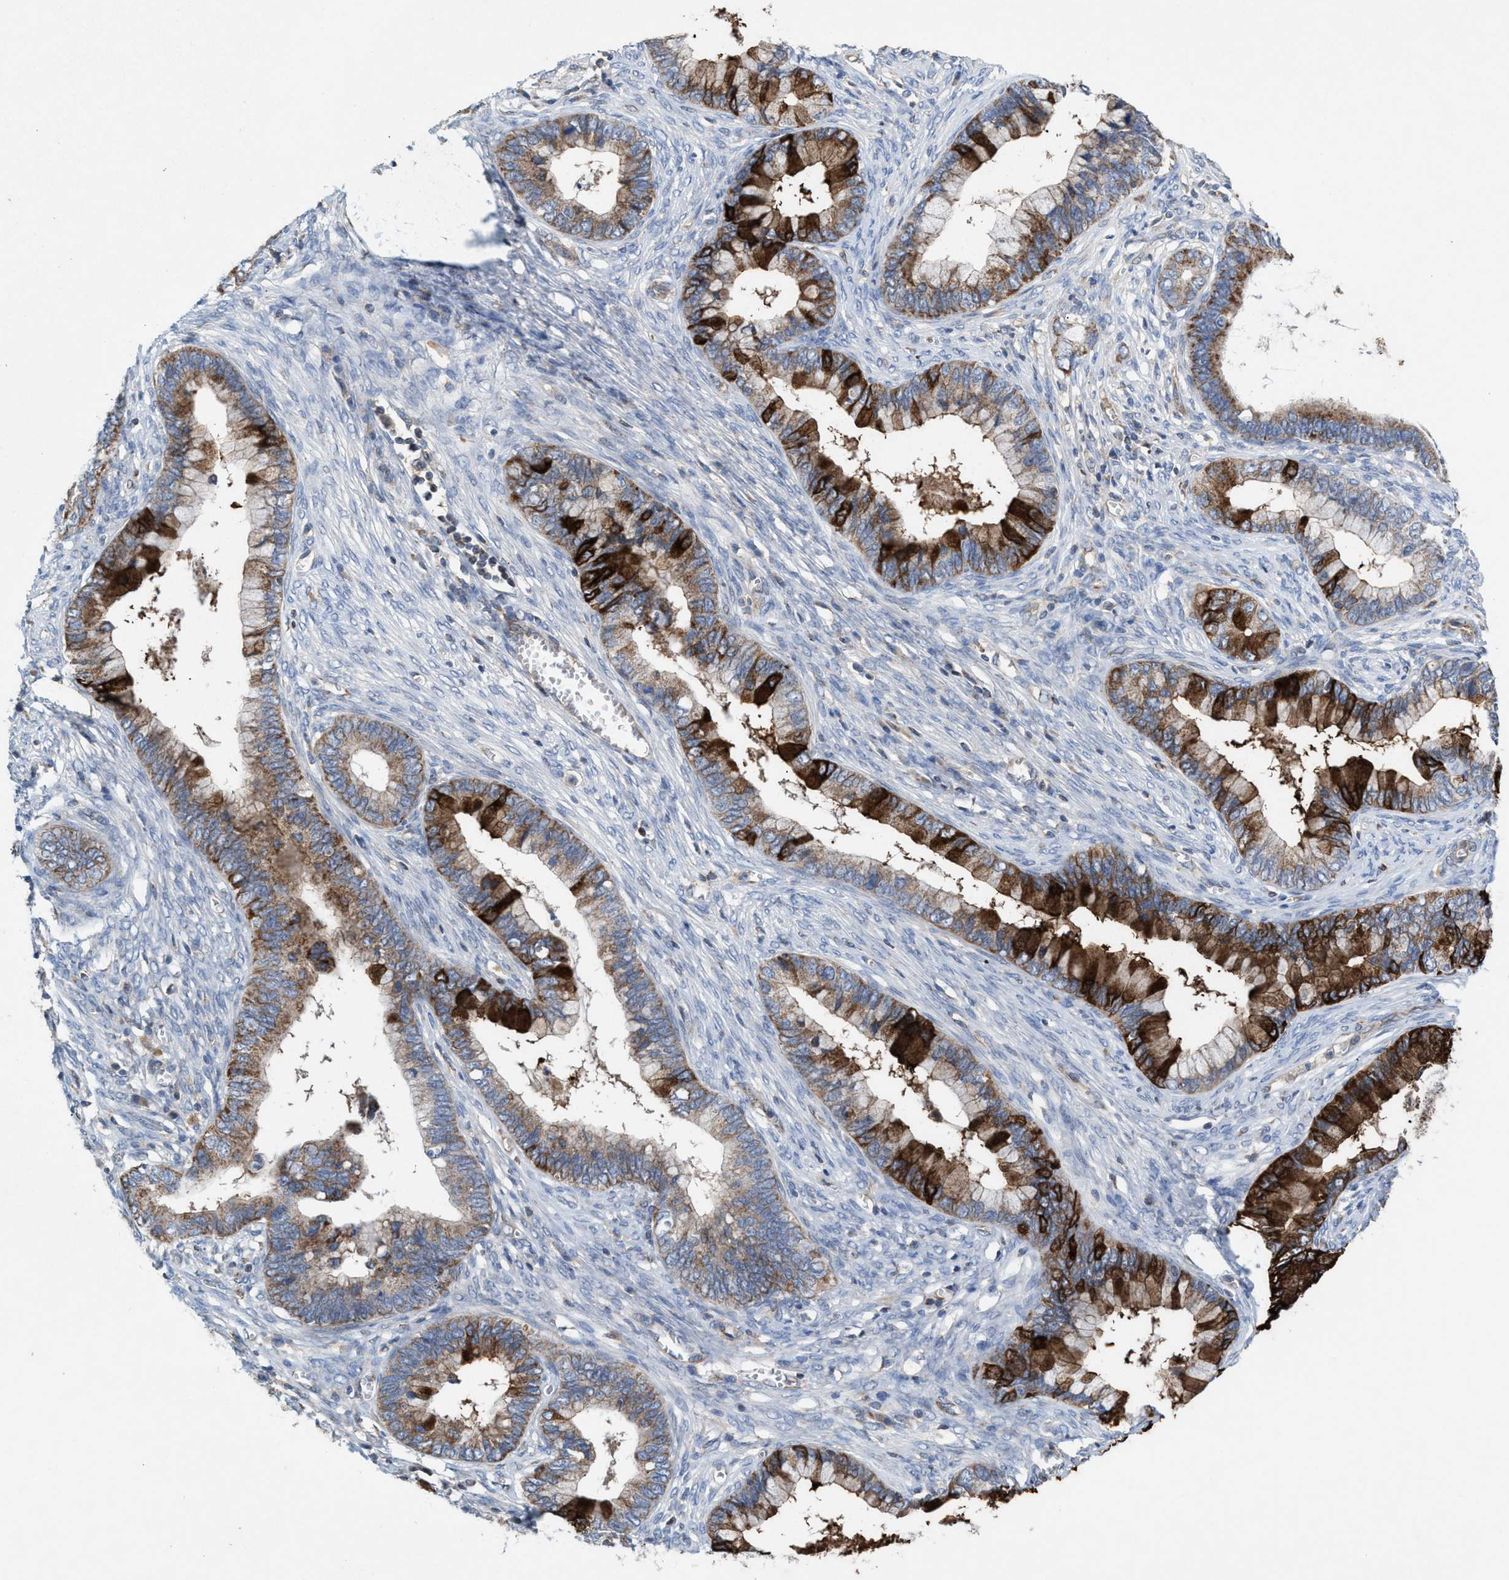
{"staining": {"intensity": "strong", "quantity": ">75%", "location": "cytoplasmic/membranous"}, "tissue": "cervical cancer", "cell_type": "Tumor cells", "image_type": "cancer", "snomed": [{"axis": "morphology", "description": "Adenocarcinoma, NOS"}, {"axis": "topography", "description": "Cervix"}], "caption": "Cervical cancer tissue reveals strong cytoplasmic/membranous positivity in about >75% of tumor cells", "gene": "MRM1", "patient": {"sex": "female", "age": 44}}